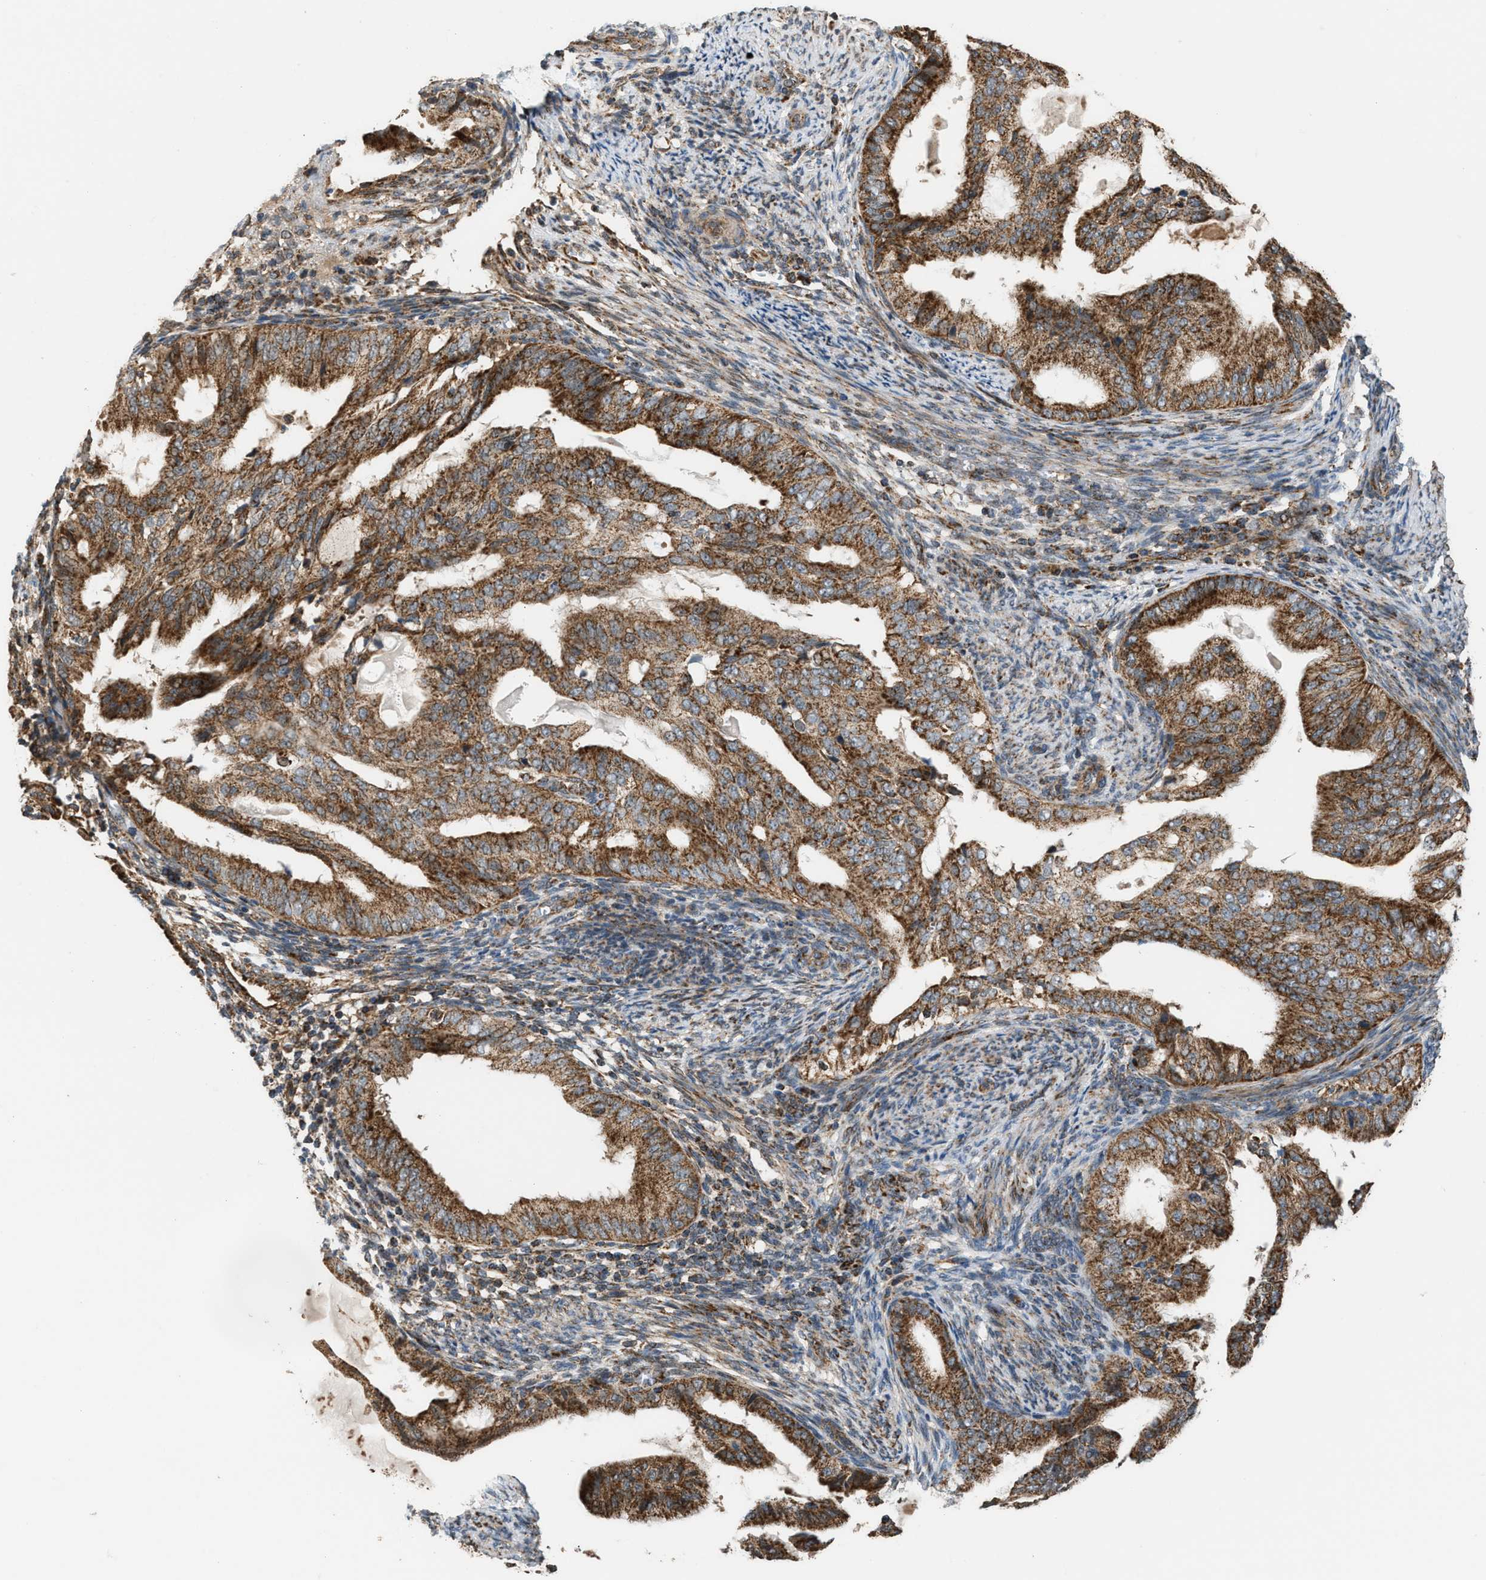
{"staining": {"intensity": "moderate", "quantity": ">75%", "location": "cytoplasmic/membranous"}, "tissue": "endometrial cancer", "cell_type": "Tumor cells", "image_type": "cancer", "snomed": [{"axis": "morphology", "description": "Adenocarcinoma, NOS"}, {"axis": "topography", "description": "Endometrium"}], "caption": "High-magnification brightfield microscopy of adenocarcinoma (endometrial) stained with DAB (brown) and counterstained with hematoxylin (blue). tumor cells exhibit moderate cytoplasmic/membranous expression is present in approximately>75% of cells.", "gene": "SGSM2", "patient": {"sex": "female", "age": 58}}